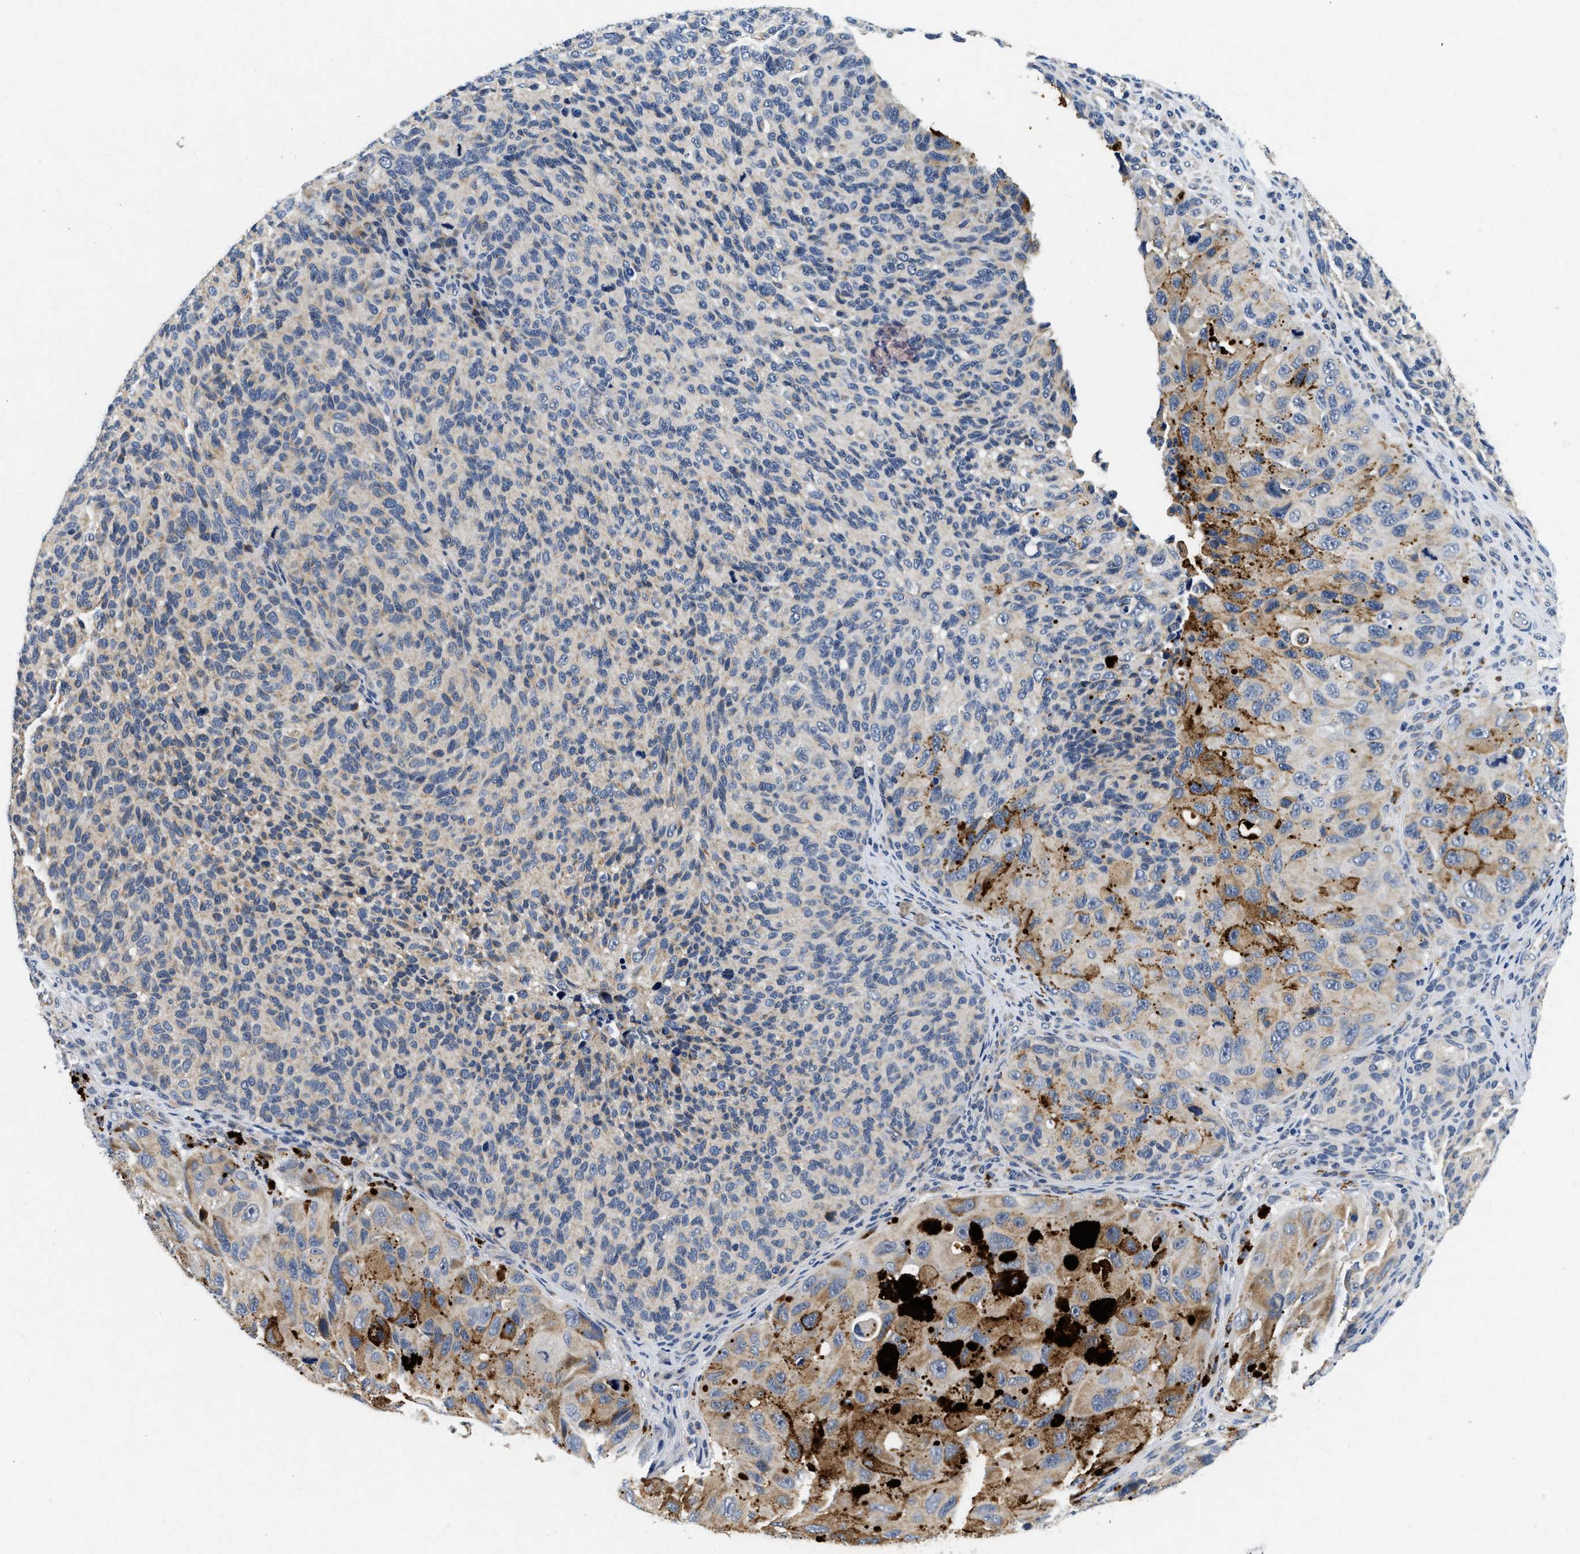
{"staining": {"intensity": "moderate", "quantity": ">75%", "location": "cytoplasmic/membranous"}, "tissue": "melanoma", "cell_type": "Tumor cells", "image_type": "cancer", "snomed": [{"axis": "morphology", "description": "Malignant melanoma, NOS"}, {"axis": "topography", "description": "Skin"}], "caption": "A brown stain shows moderate cytoplasmic/membranous positivity of a protein in human melanoma tumor cells. (Stains: DAB in brown, nuclei in blue, Microscopy: brightfield microscopy at high magnification).", "gene": "PDP1", "patient": {"sex": "female", "age": 73}}